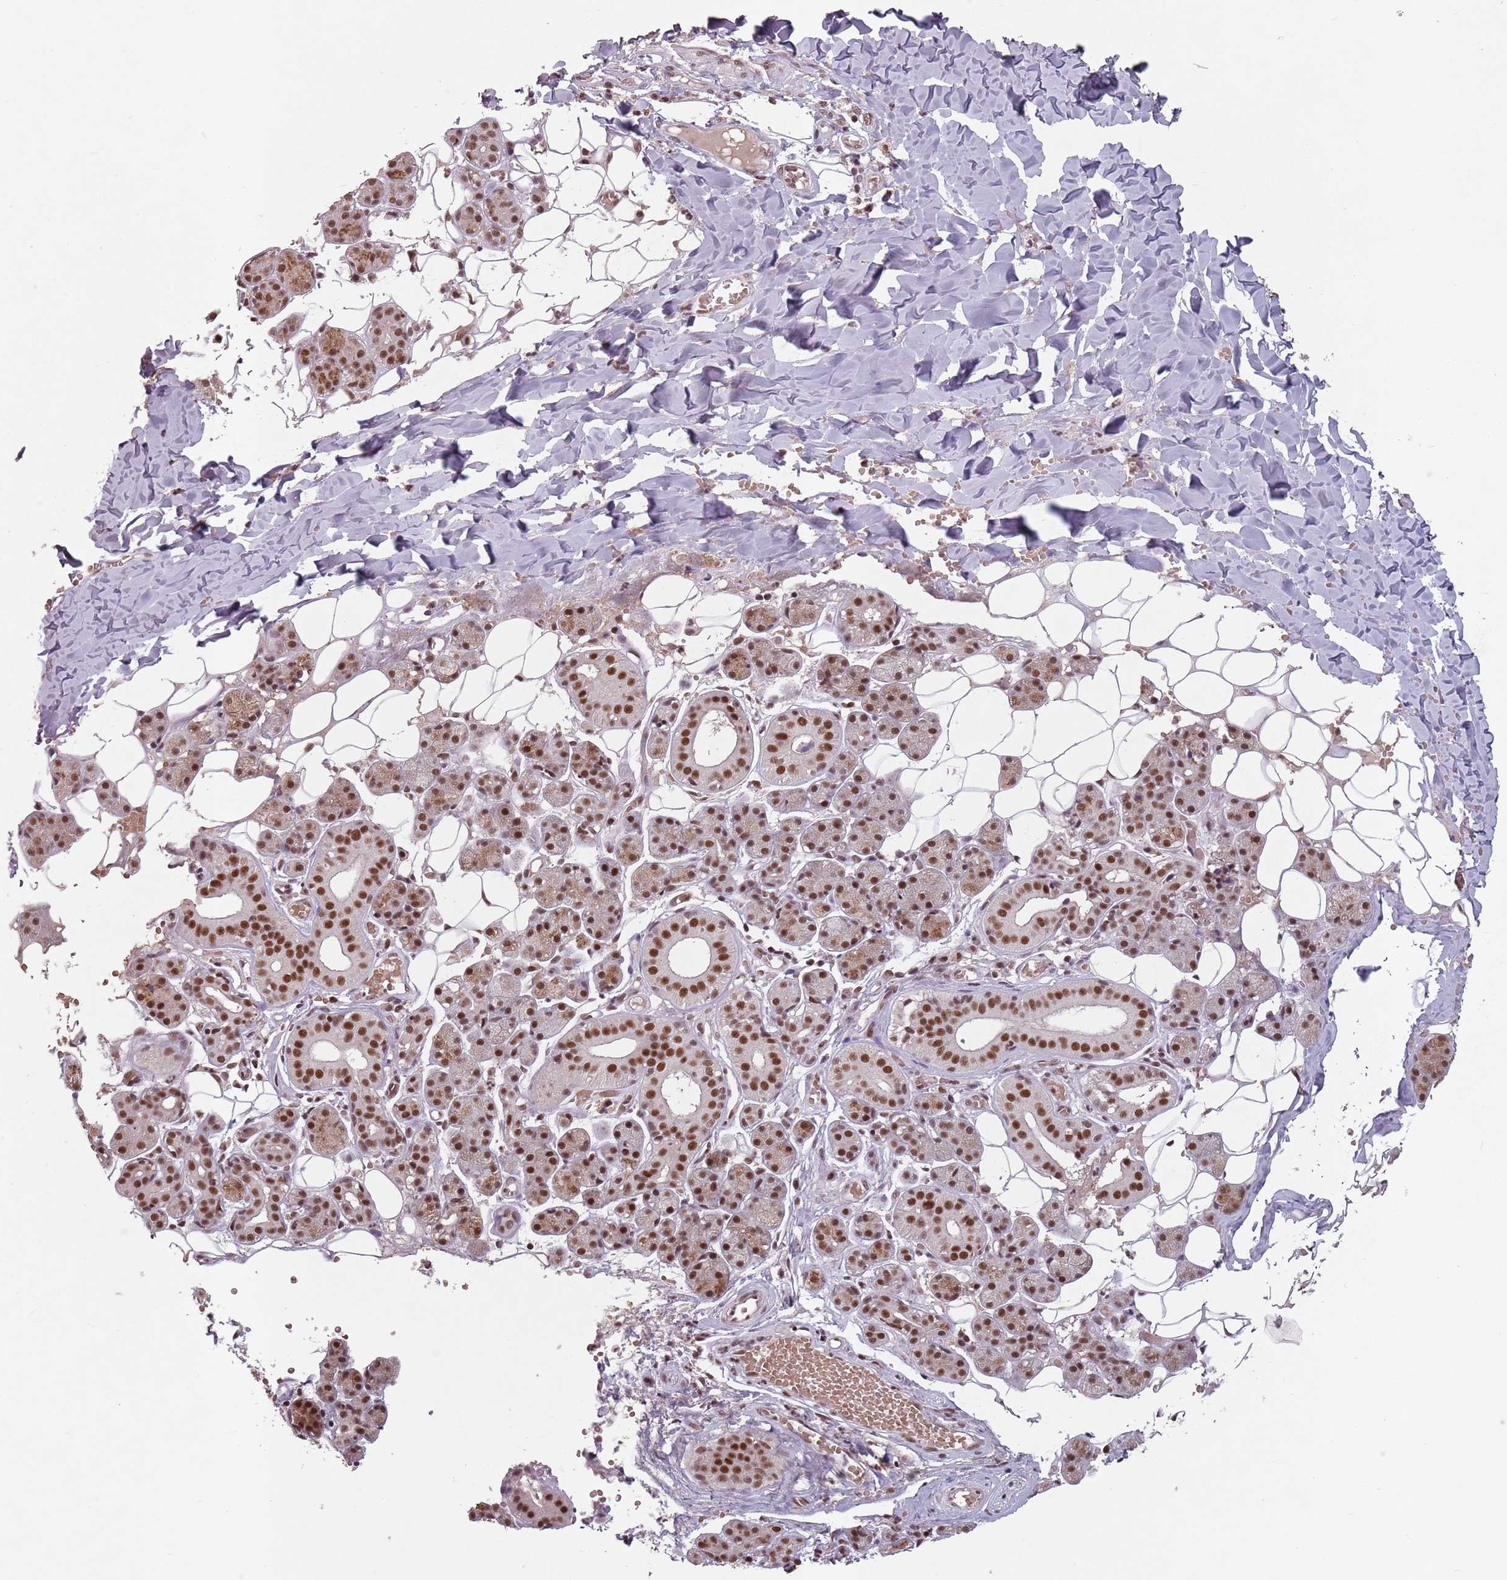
{"staining": {"intensity": "moderate", "quantity": ">75%", "location": "nuclear"}, "tissue": "salivary gland", "cell_type": "Glandular cells", "image_type": "normal", "snomed": [{"axis": "morphology", "description": "Normal tissue, NOS"}, {"axis": "topography", "description": "Salivary gland"}], "caption": "IHC of unremarkable human salivary gland reveals medium levels of moderate nuclear positivity in about >75% of glandular cells.", "gene": "NCBP1", "patient": {"sex": "female", "age": 33}}